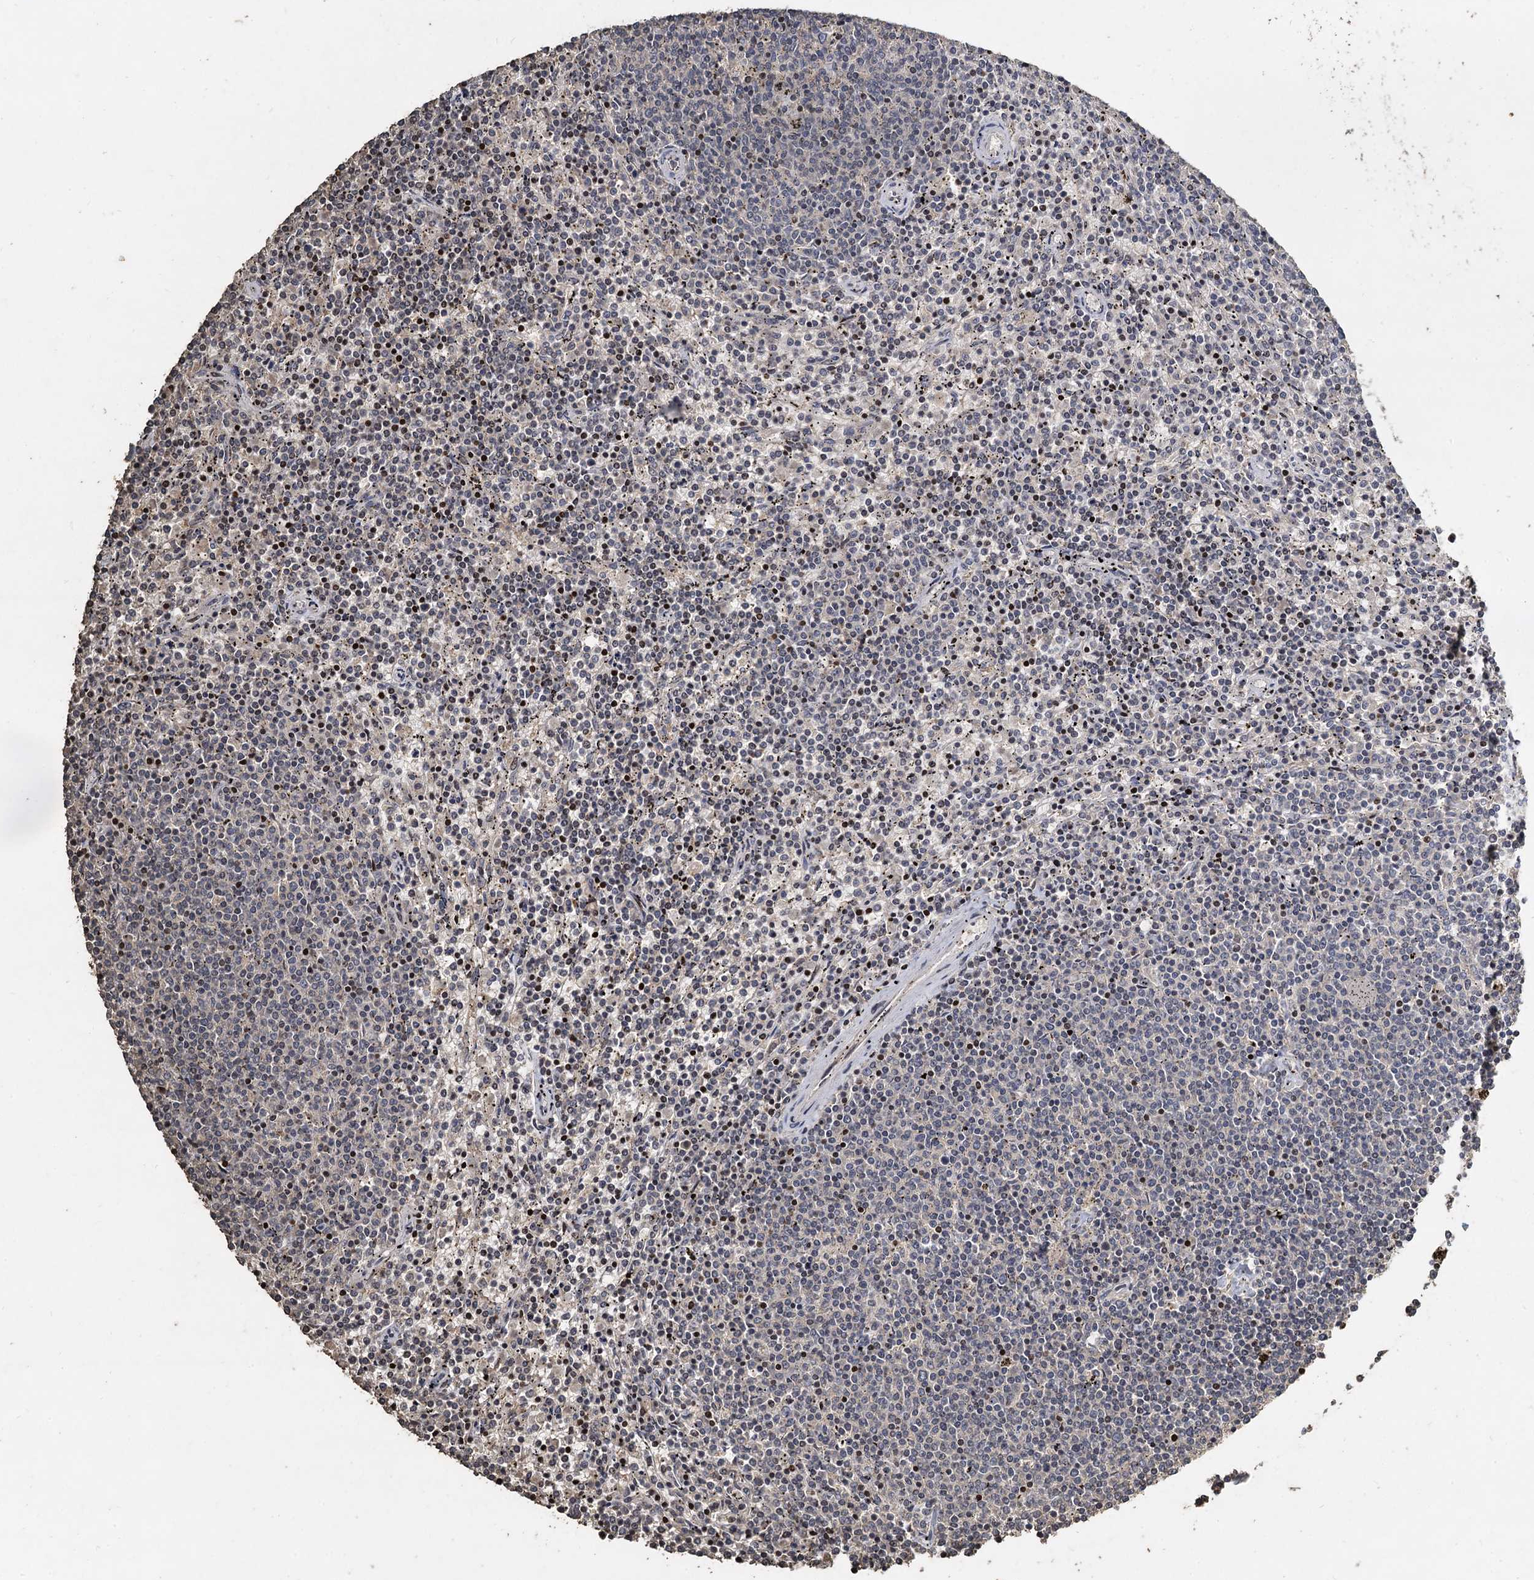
{"staining": {"intensity": "negative", "quantity": "none", "location": "none"}, "tissue": "lymphoma", "cell_type": "Tumor cells", "image_type": "cancer", "snomed": [{"axis": "morphology", "description": "Malignant lymphoma, non-Hodgkin's type, Low grade"}, {"axis": "topography", "description": "Spleen"}], "caption": "Lymphoma was stained to show a protein in brown. There is no significant expression in tumor cells.", "gene": "CCDC61", "patient": {"sex": "female", "age": 50}}